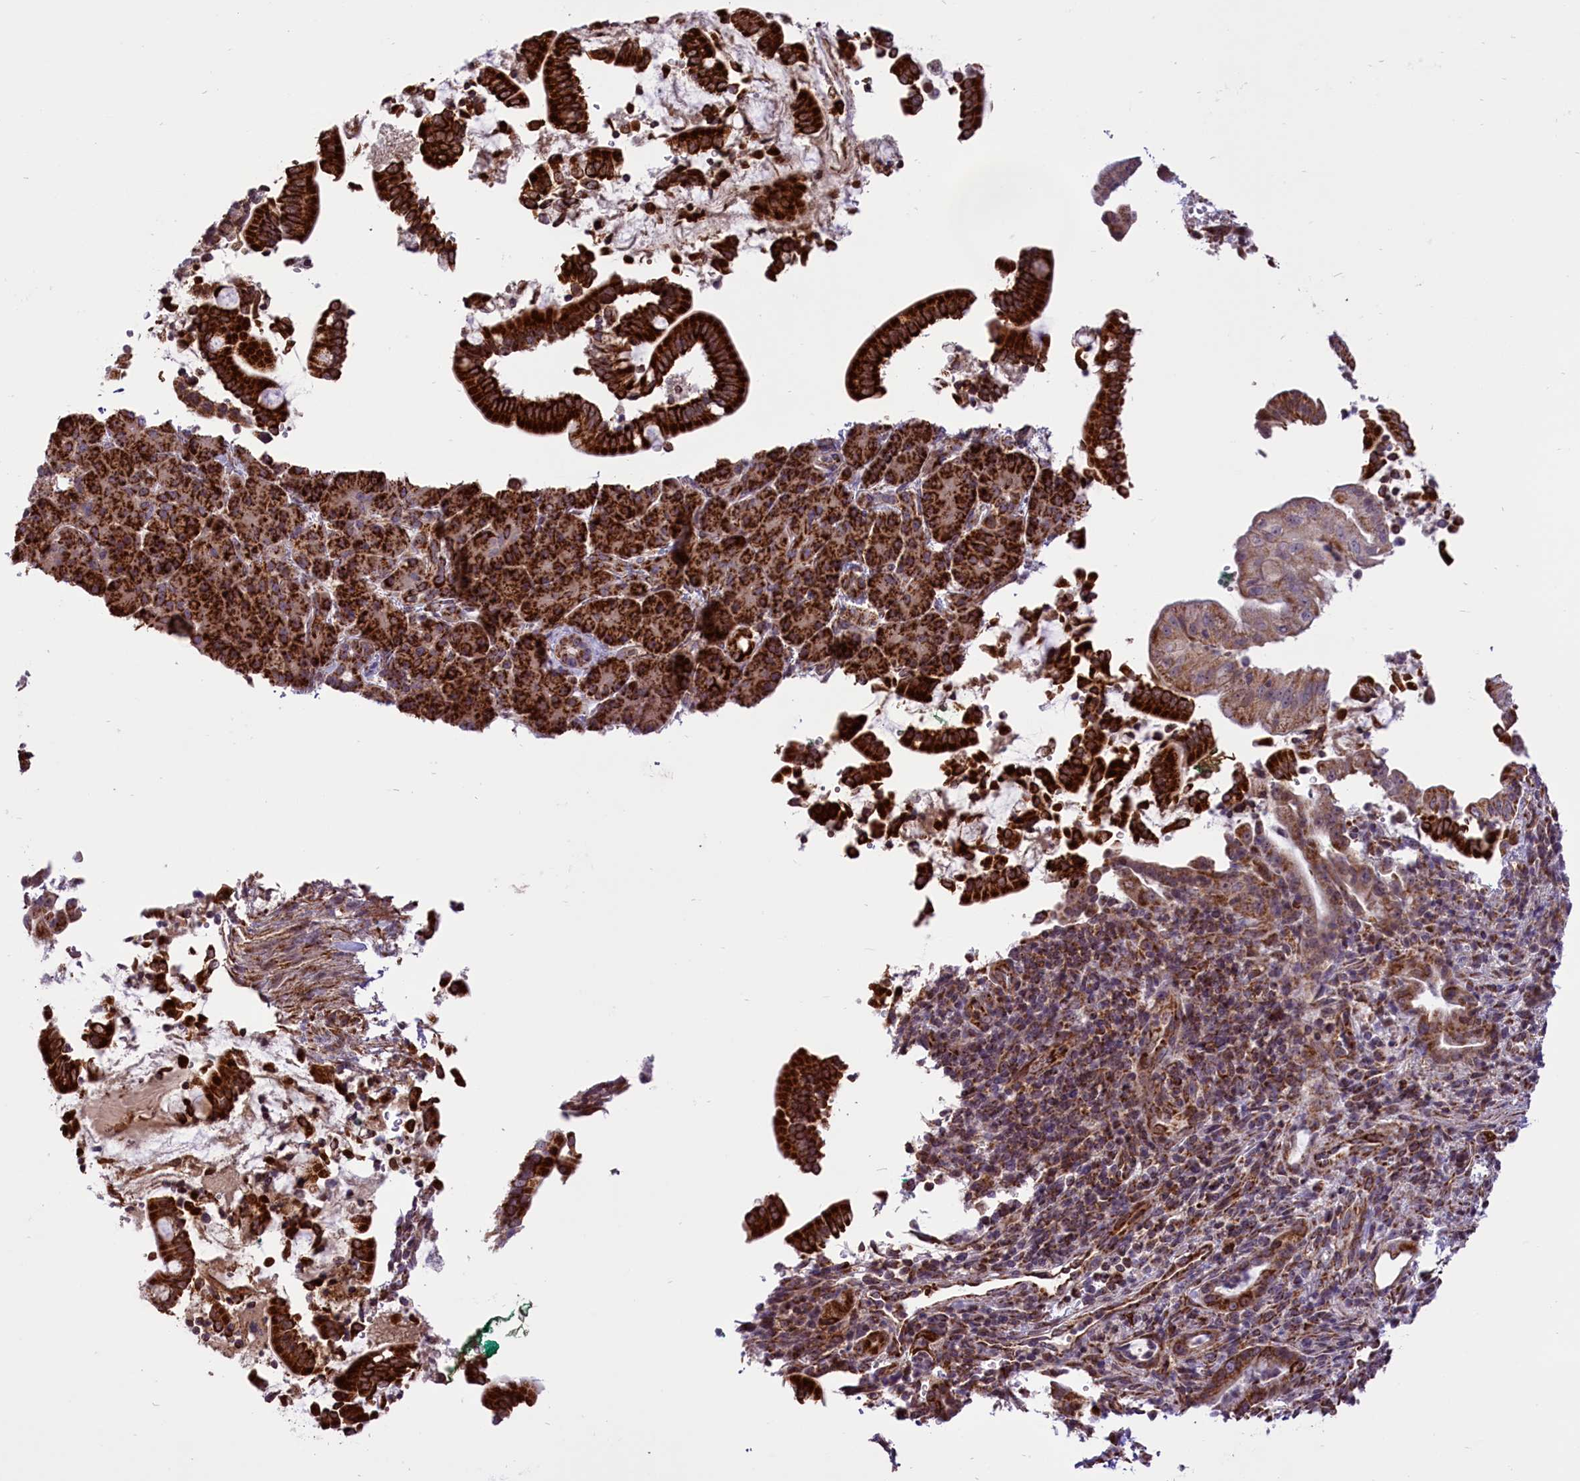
{"staining": {"intensity": "strong", "quantity": ">75%", "location": "cytoplasmic/membranous"}, "tissue": "pancreatic cancer", "cell_type": "Tumor cells", "image_type": "cancer", "snomed": [{"axis": "morphology", "description": "Normal tissue, NOS"}, {"axis": "morphology", "description": "Adenocarcinoma, NOS"}, {"axis": "topography", "description": "Pancreas"}], "caption": "Protein staining of pancreatic cancer tissue exhibits strong cytoplasmic/membranous positivity in approximately >75% of tumor cells.", "gene": "NDUFS5", "patient": {"sex": "female", "age": 55}}